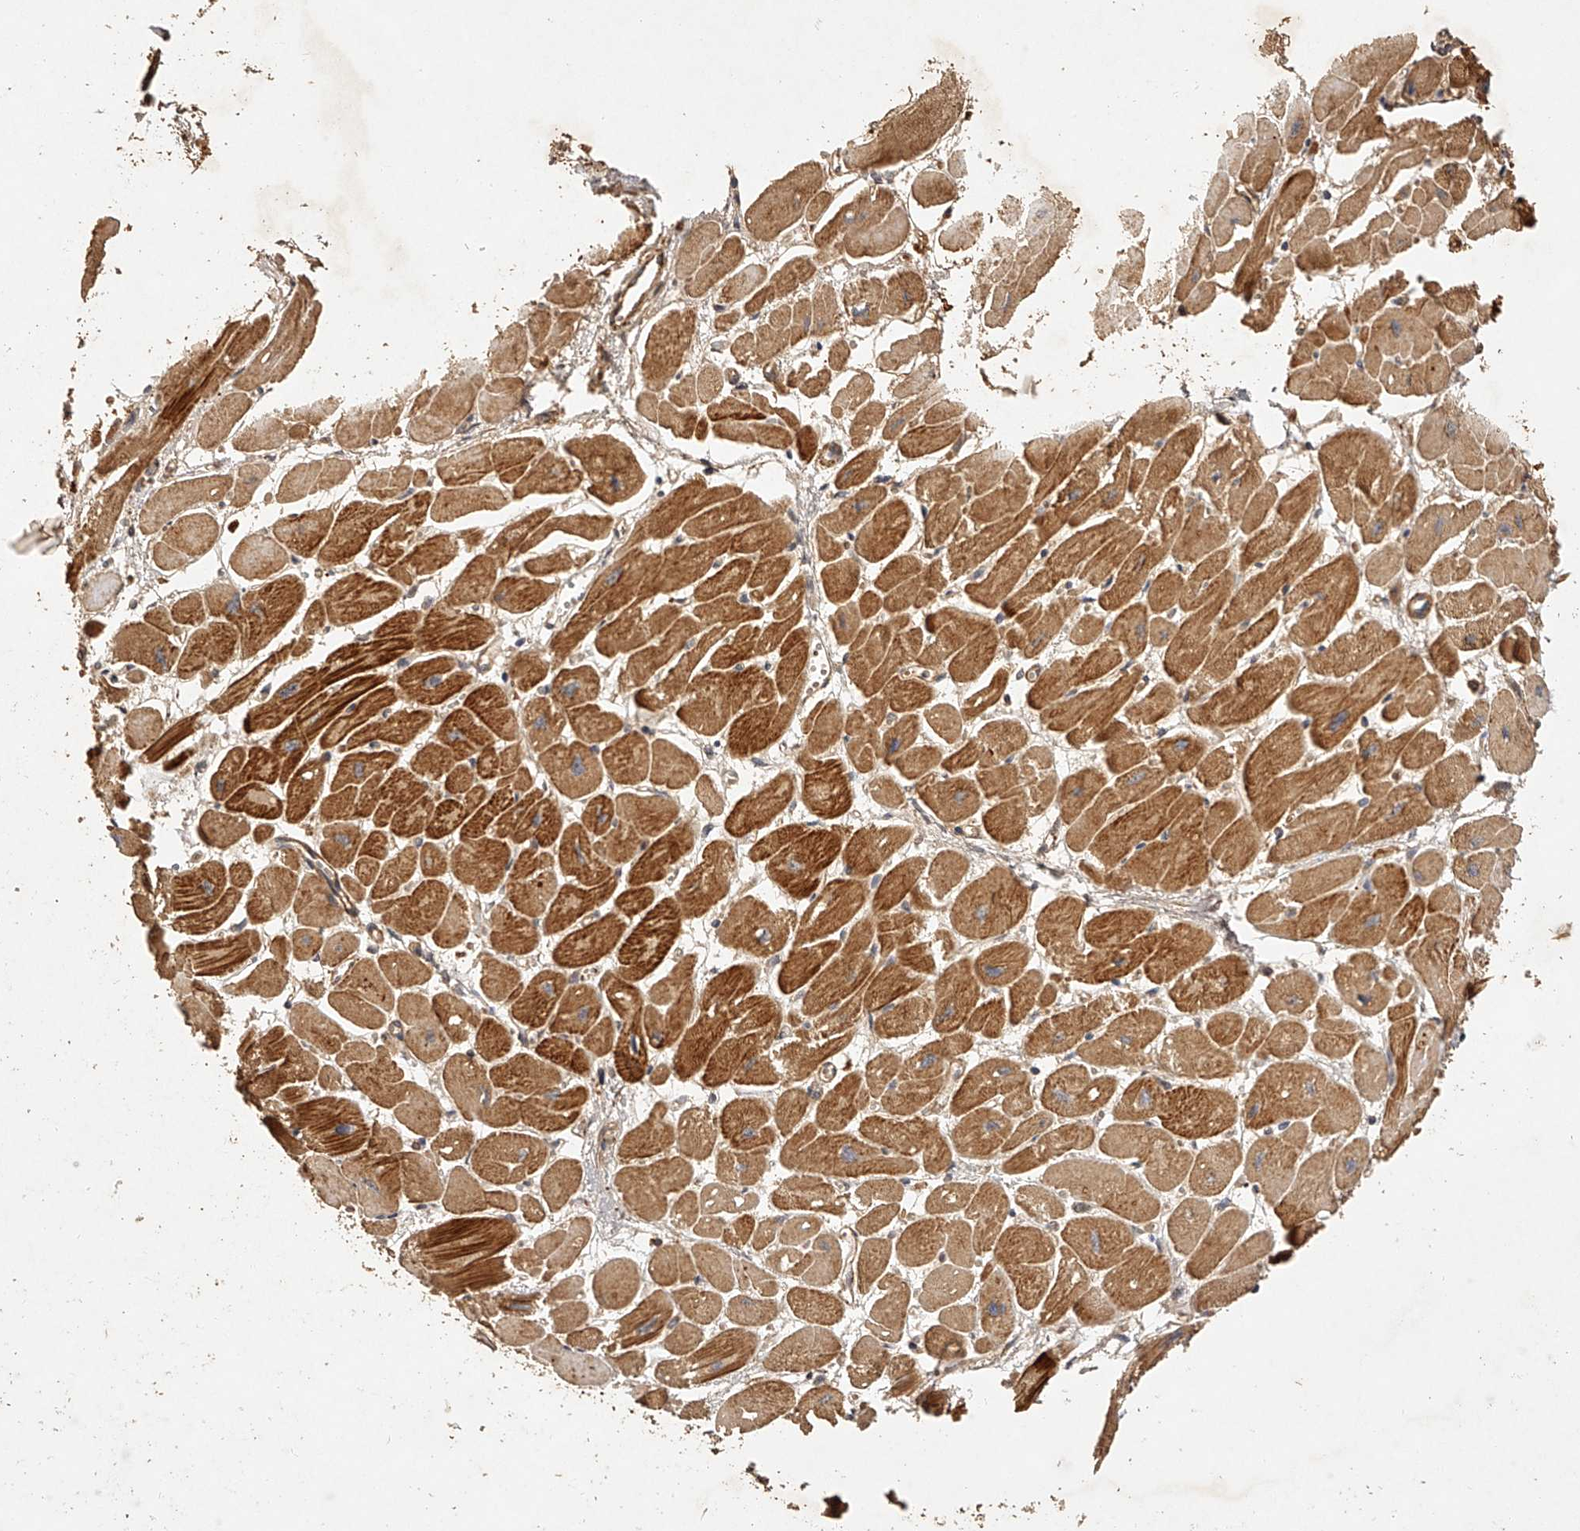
{"staining": {"intensity": "strong", "quantity": ">75%", "location": "cytoplasmic/membranous"}, "tissue": "heart muscle", "cell_type": "Cardiomyocytes", "image_type": "normal", "snomed": [{"axis": "morphology", "description": "Normal tissue, NOS"}, {"axis": "topography", "description": "Heart"}], "caption": "Strong cytoplasmic/membranous staining is appreciated in about >75% of cardiomyocytes in benign heart muscle. (DAB (3,3'-diaminobenzidine) IHC, brown staining for protein, blue staining for nuclei).", "gene": "NSMAF", "patient": {"sex": "female", "age": 54}}